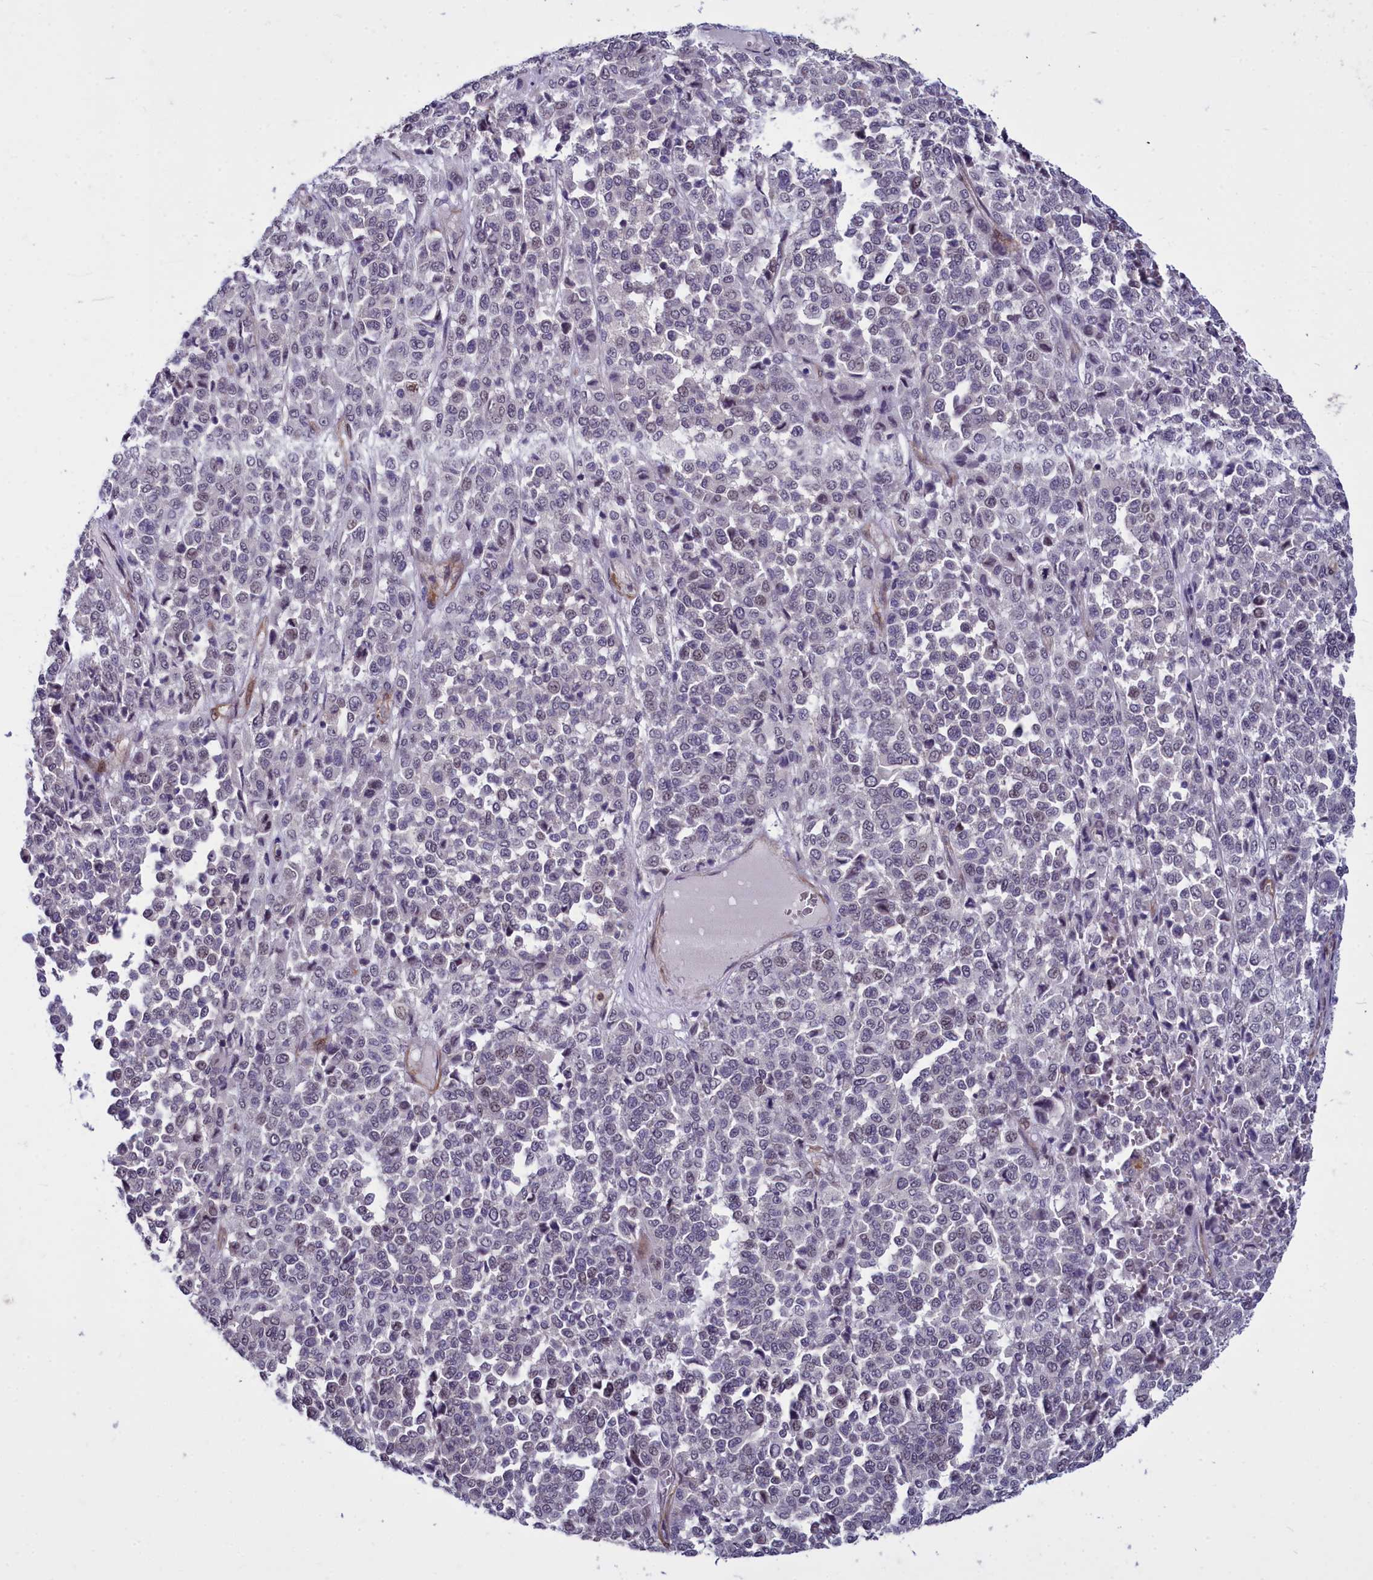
{"staining": {"intensity": "negative", "quantity": "none", "location": "none"}, "tissue": "melanoma", "cell_type": "Tumor cells", "image_type": "cancer", "snomed": [{"axis": "morphology", "description": "Malignant melanoma, Metastatic site"}, {"axis": "topography", "description": "Pancreas"}], "caption": "Immunohistochemical staining of human melanoma demonstrates no significant positivity in tumor cells.", "gene": "BCAR1", "patient": {"sex": "female", "age": 30}}